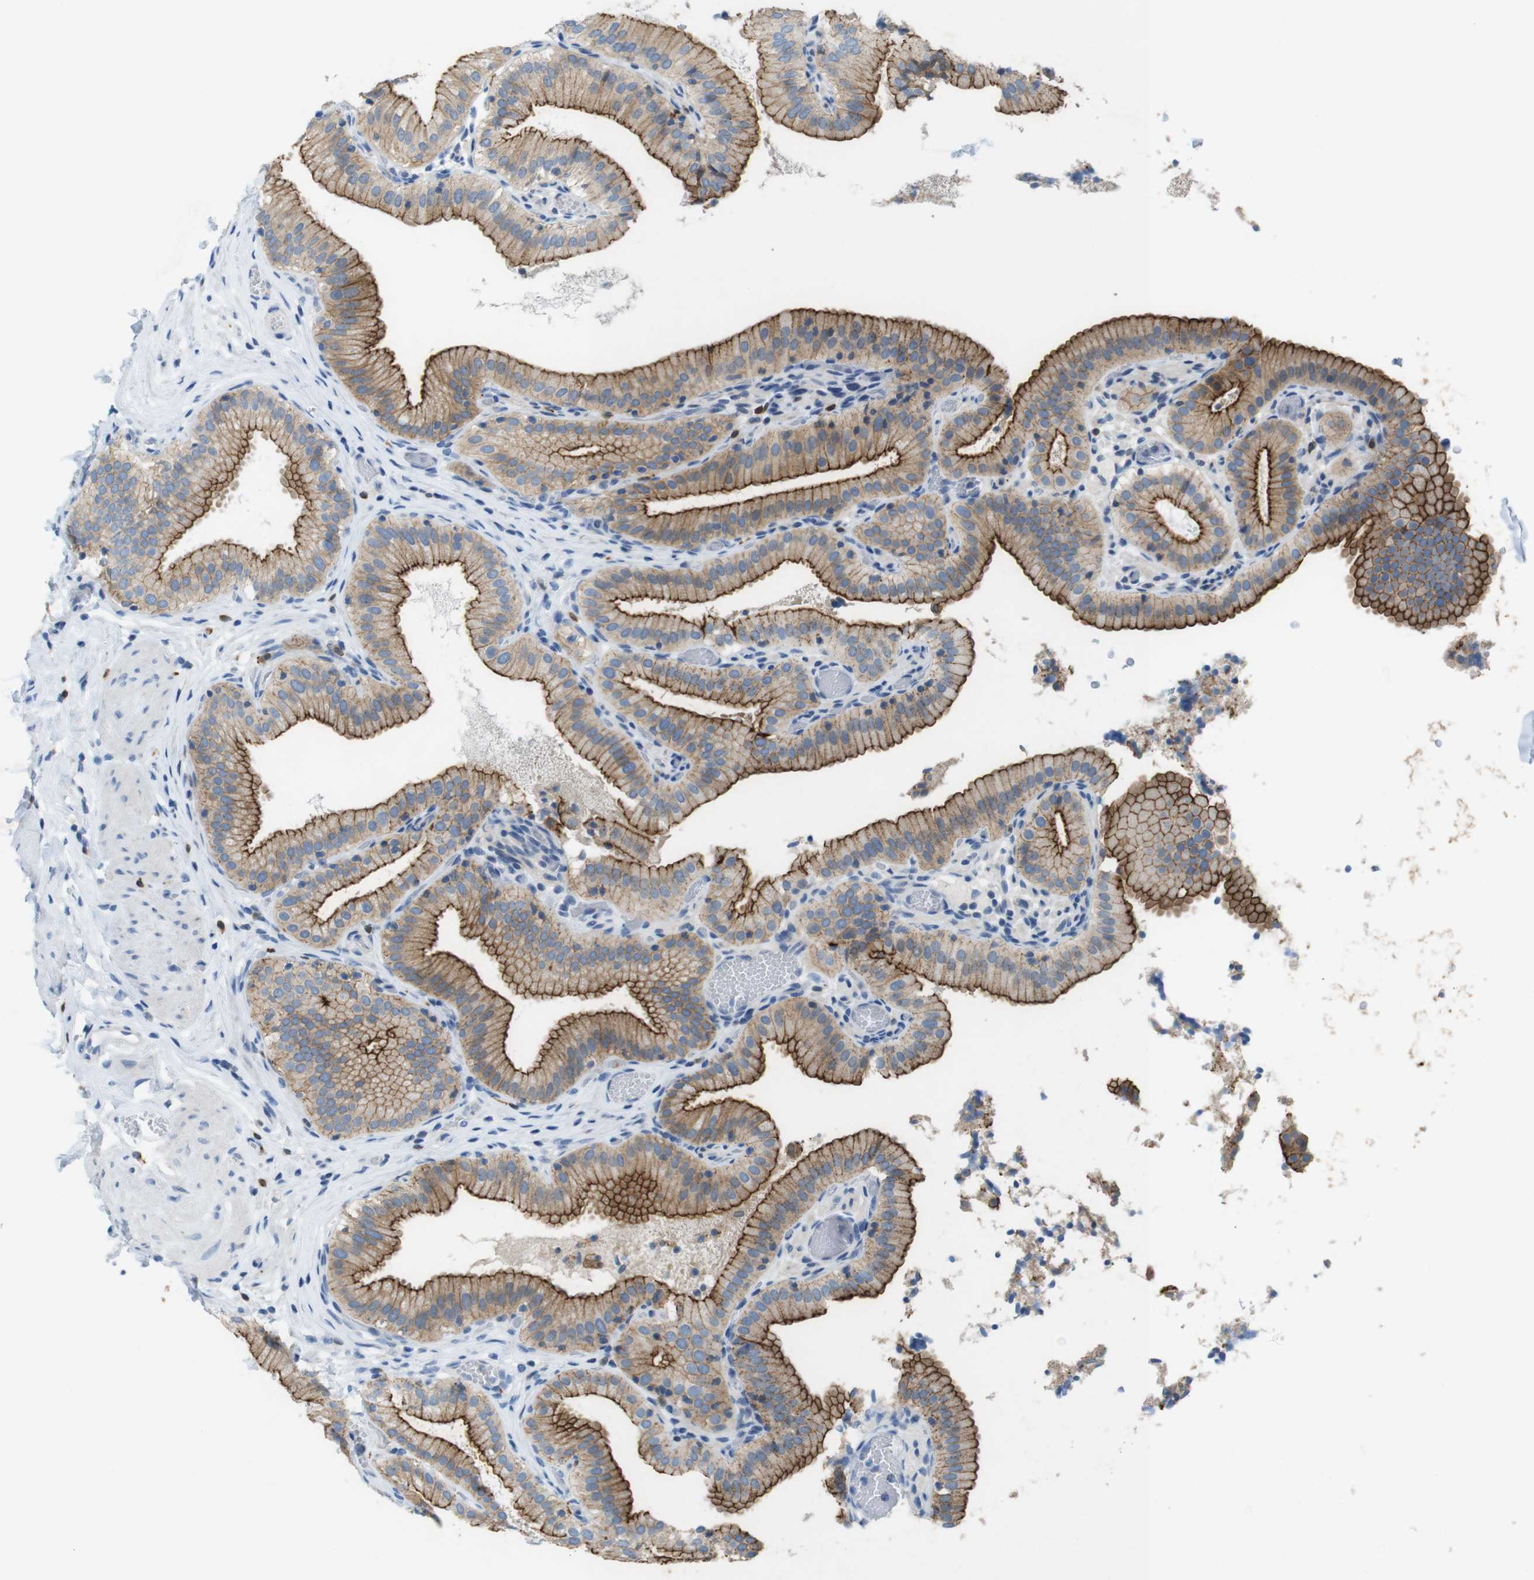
{"staining": {"intensity": "moderate", "quantity": ">75%", "location": "cytoplasmic/membranous"}, "tissue": "gallbladder", "cell_type": "Glandular cells", "image_type": "normal", "snomed": [{"axis": "morphology", "description": "Normal tissue, NOS"}, {"axis": "topography", "description": "Gallbladder"}], "caption": "The micrograph displays staining of normal gallbladder, revealing moderate cytoplasmic/membranous protein positivity (brown color) within glandular cells.", "gene": "TJP3", "patient": {"sex": "male", "age": 54}}